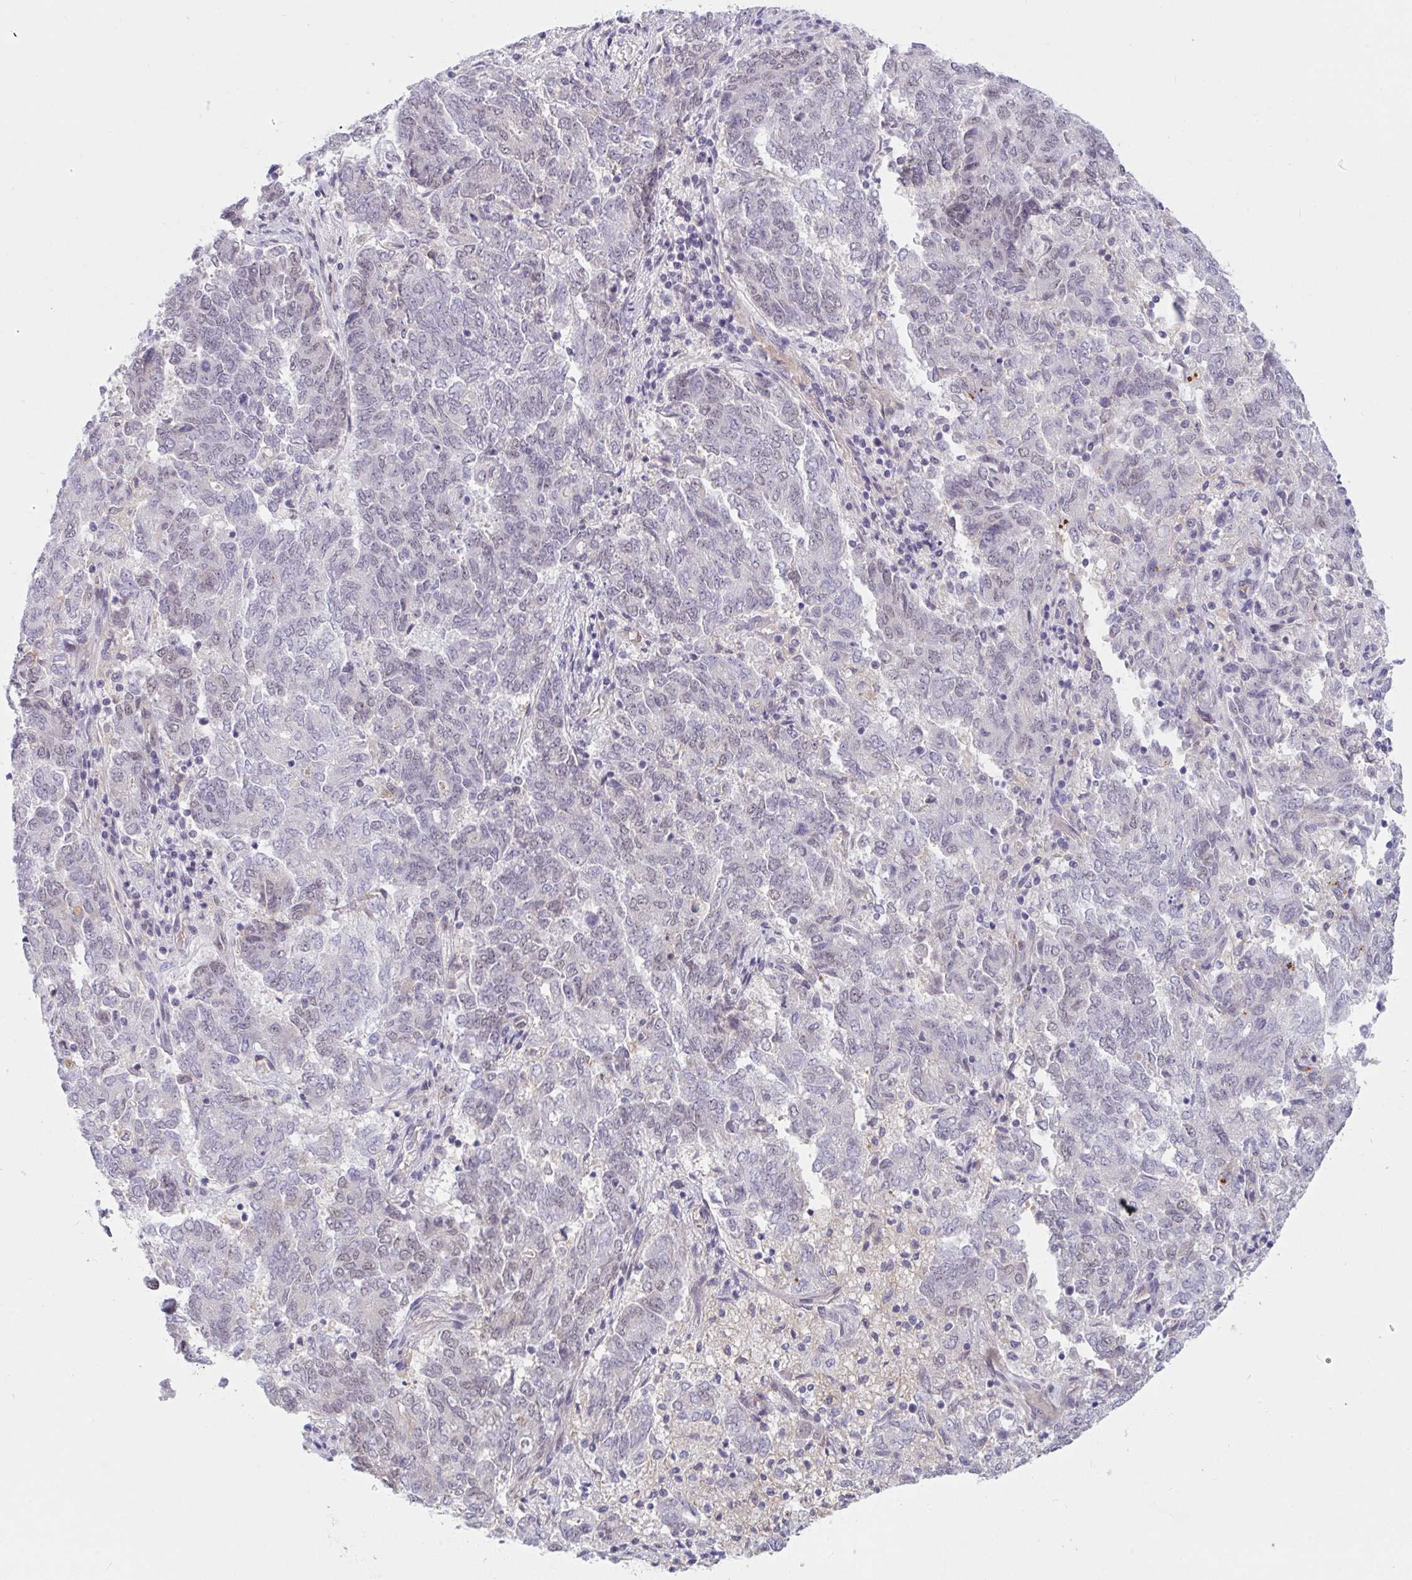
{"staining": {"intensity": "weak", "quantity": "<25%", "location": "nuclear"}, "tissue": "endometrial cancer", "cell_type": "Tumor cells", "image_type": "cancer", "snomed": [{"axis": "morphology", "description": "Adenocarcinoma, NOS"}, {"axis": "topography", "description": "Endometrium"}], "caption": "The immunohistochemistry histopathology image has no significant expression in tumor cells of endometrial cancer tissue.", "gene": "DSCAML1", "patient": {"sex": "female", "age": 80}}